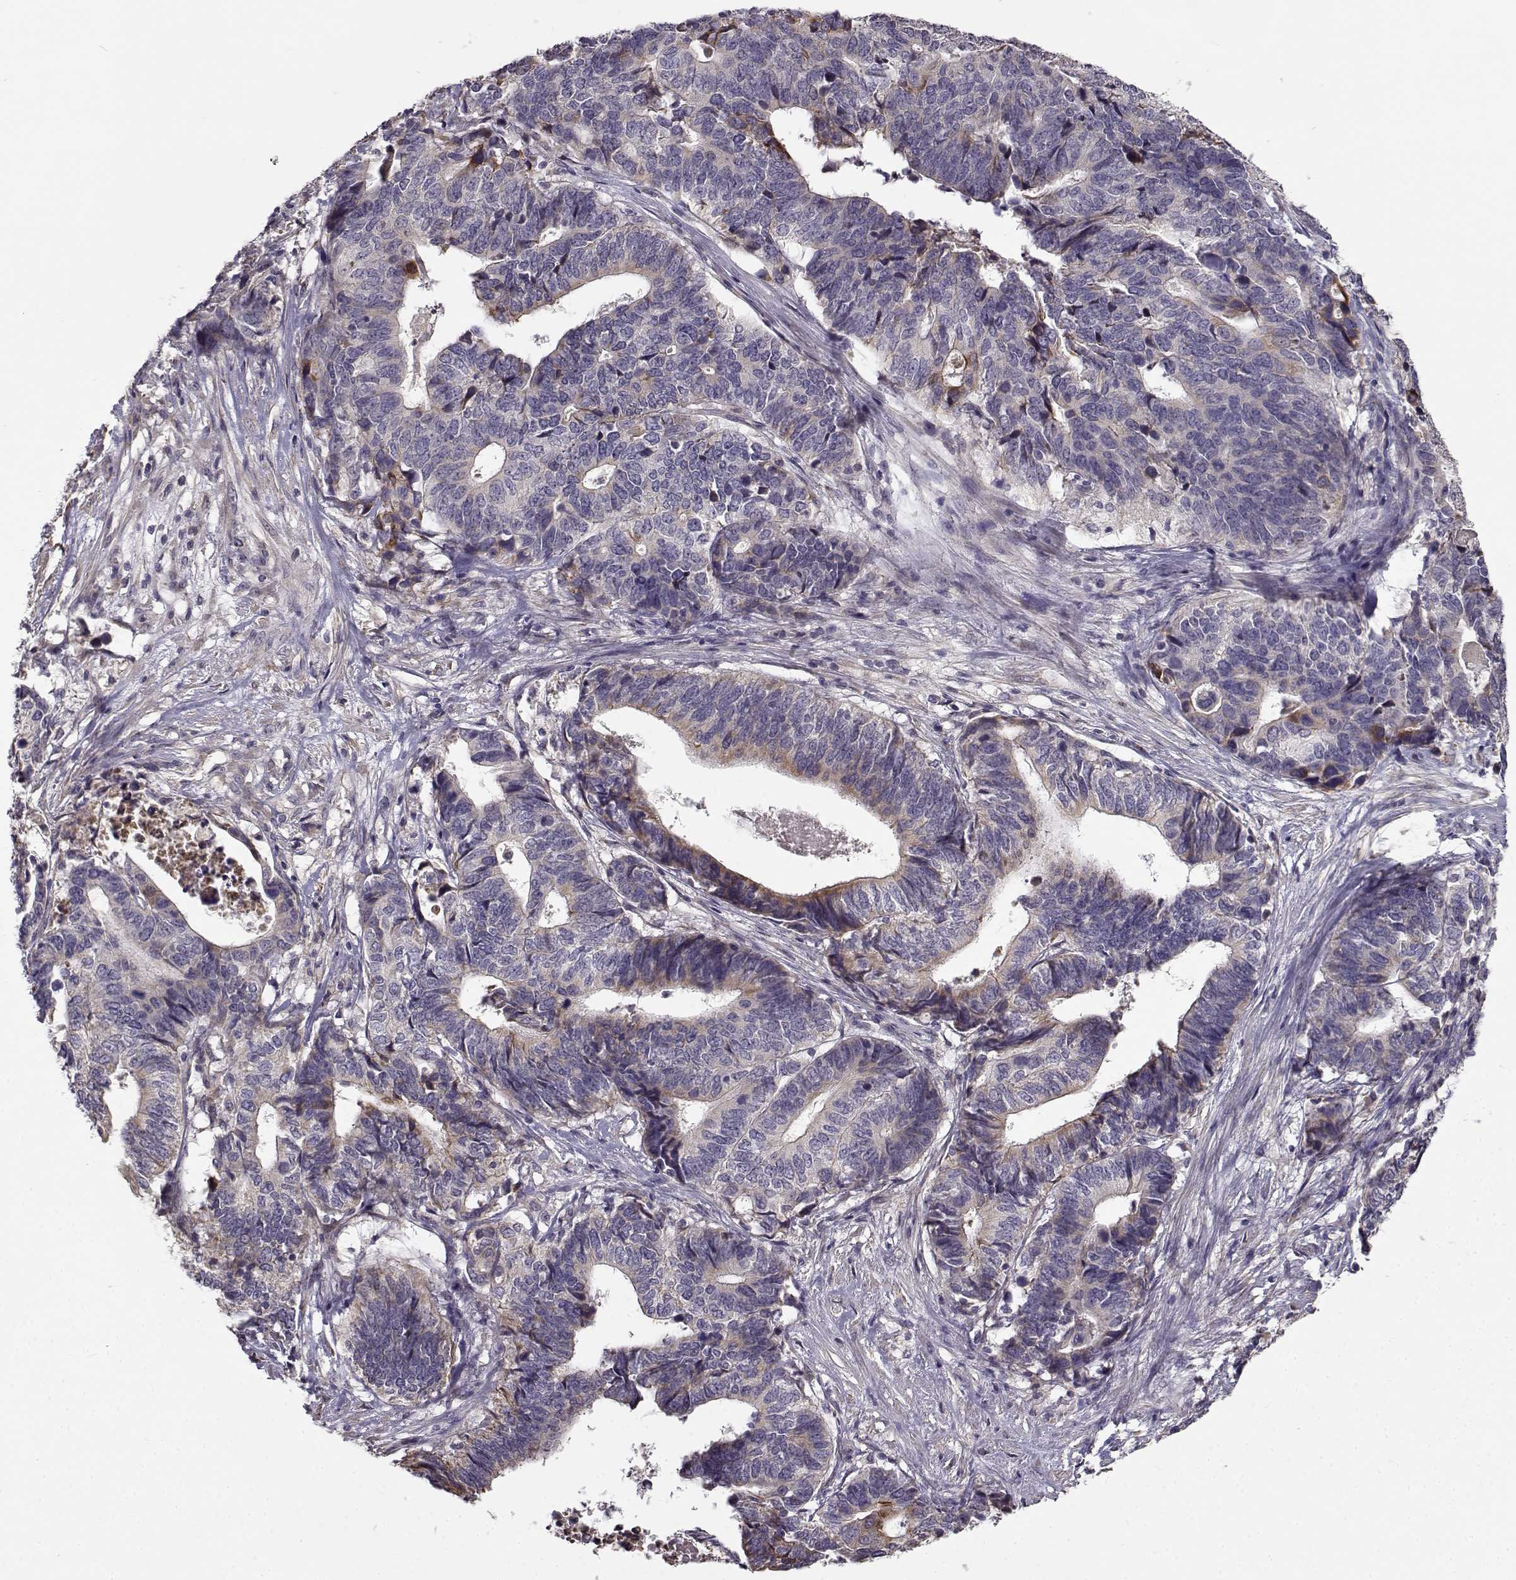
{"staining": {"intensity": "negative", "quantity": "none", "location": "none"}, "tissue": "stomach cancer", "cell_type": "Tumor cells", "image_type": "cancer", "snomed": [{"axis": "morphology", "description": "Adenocarcinoma, NOS"}, {"axis": "topography", "description": "Stomach, upper"}], "caption": "The histopathology image reveals no staining of tumor cells in stomach cancer (adenocarcinoma). The staining is performed using DAB (3,3'-diaminobenzidine) brown chromogen with nuclei counter-stained in using hematoxylin.", "gene": "ENTPD8", "patient": {"sex": "female", "age": 67}}